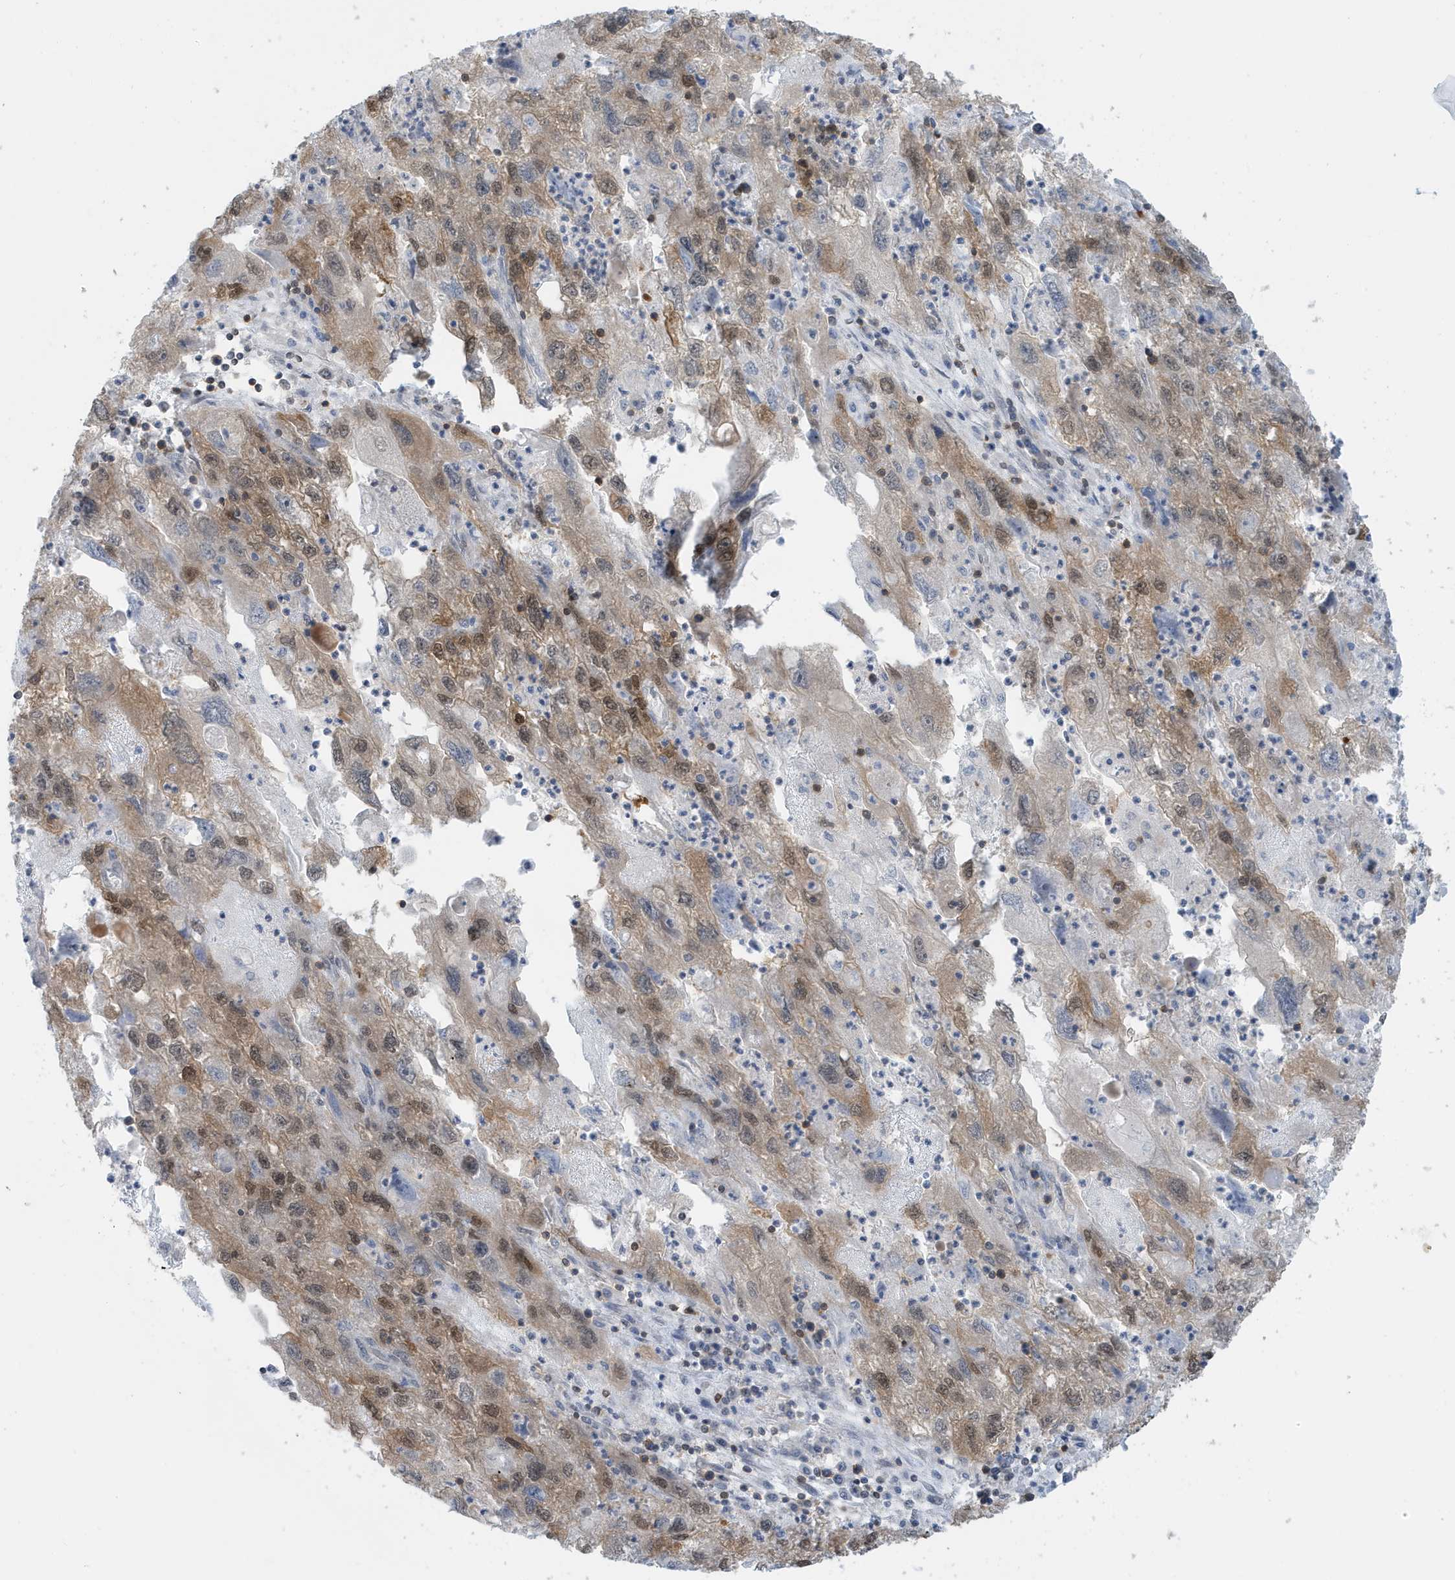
{"staining": {"intensity": "moderate", "quantity": ">75%", "location": "cytoplasmic/membranous,nuclear"}, "tissue": "endometrial cancer", "cell_type": "Tumor cells", "image_type": "cancer", "snomed": [{"axis": "morphology", "description": "Adenocarcinoma, NOS"}, {"axis": "topography", "description": "Endometrium"}], "caption": "Moderate cytoplasmic/membranous and nuclear expression is identified in about >75% of tumor cells in adenocarcinoma (endometrial). The staining is performed using DAB brown chromogen to label protein expression. The nuclei are counter-stained blue using hematoxylin.", "gene": "OGA", "patient": {"sex": "female", "age": 49}}